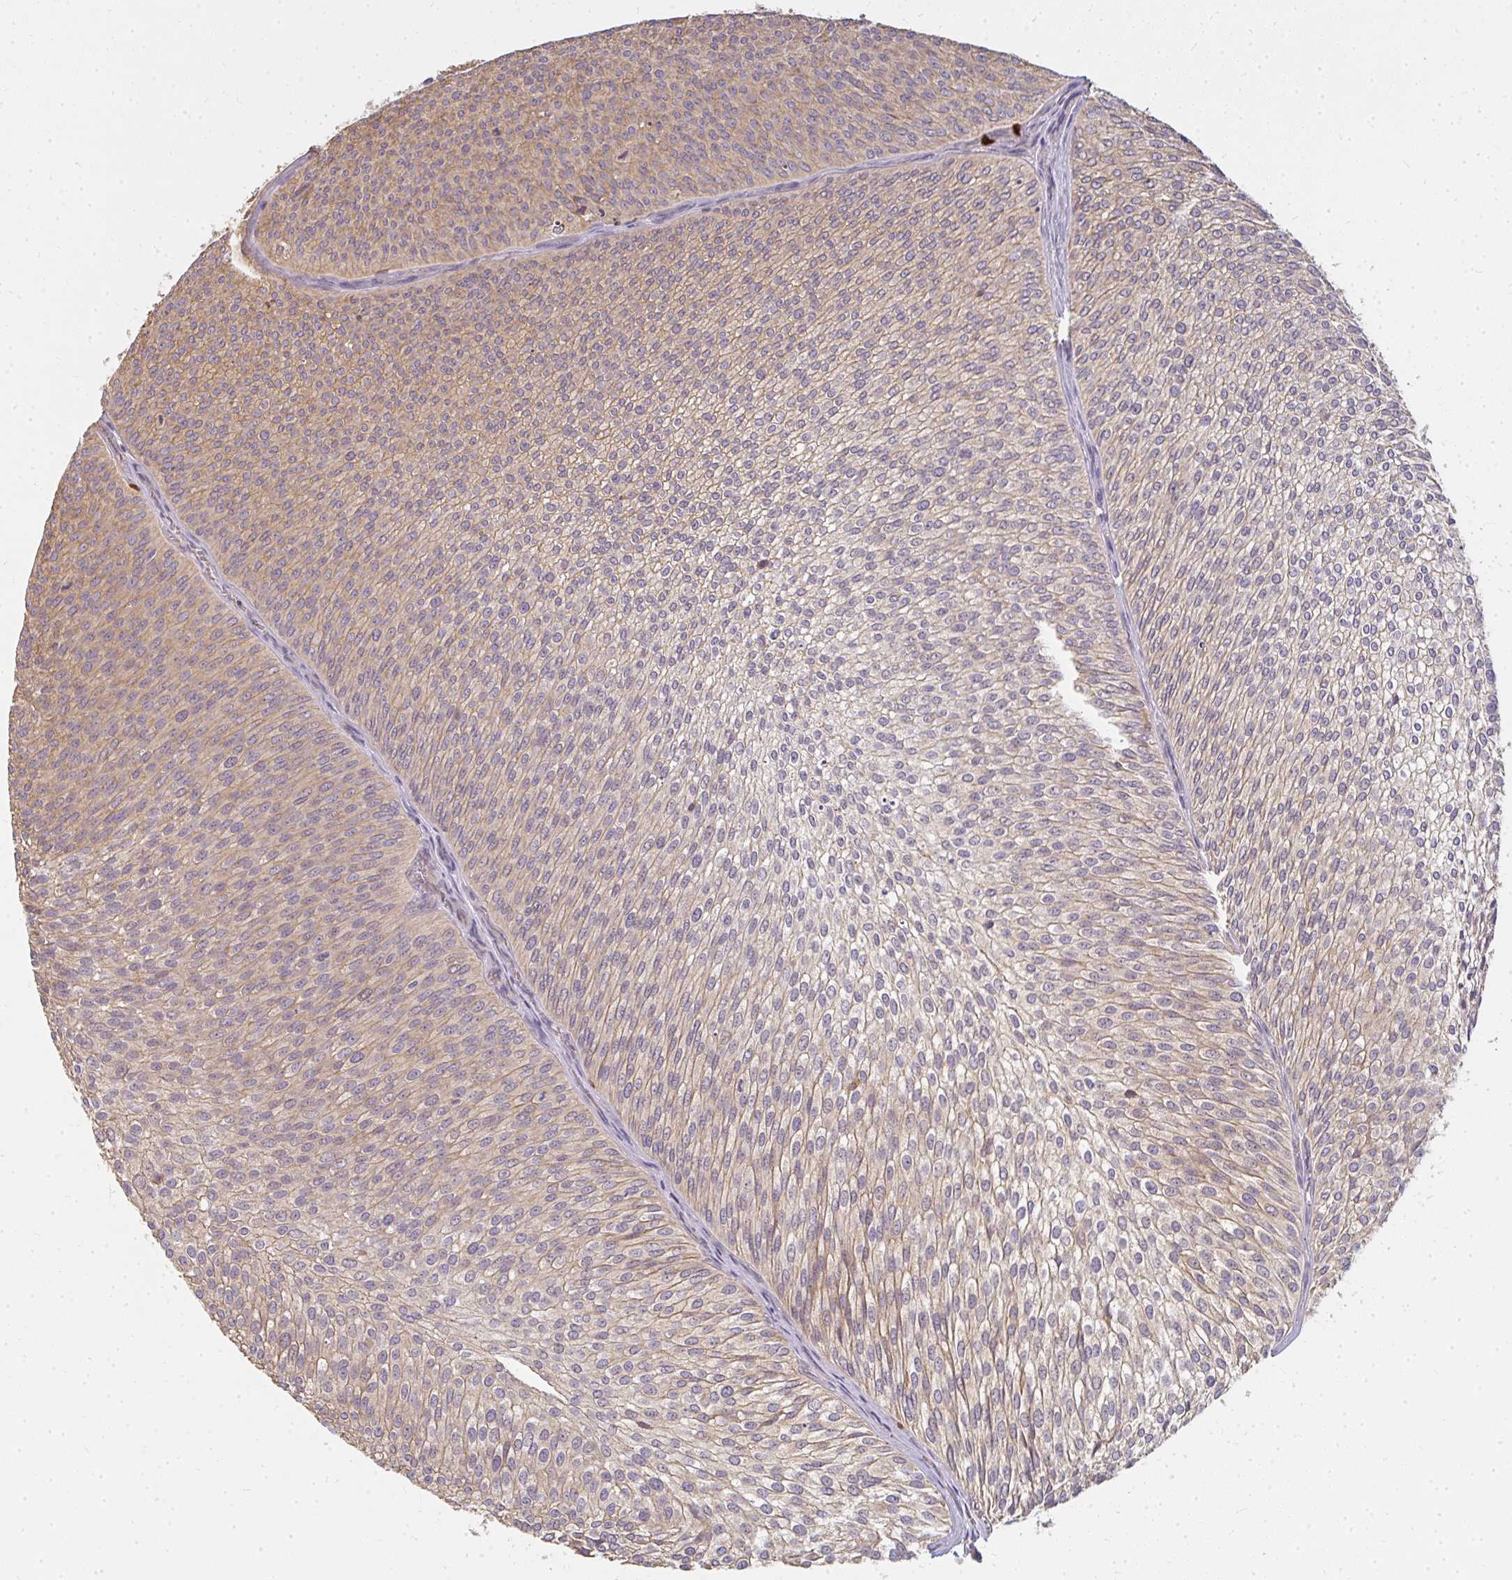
{"staining": {"intensity": "moderate", "quantity": "25%-75%", "location": "cytoplasmic/membranous"}, "tissue": "urothelial cancer", "cell_type": "Tumor cells", "image_type": "cancer", "snomed": [{"axis": "morphology", "description": "Urothelial carcinoma, Low grade"}, {"axis": "topography", "description": "Urinary bladder"}], "caption": "Immunohistochemical staining of urothelial carcinoma (low-grade) shows moderate cytoplasmic/membranous protein positivity in about 25%-75% of tumor cells.", "gene": "CNTRL", "patient": {"sex": "male", "age": 91}}